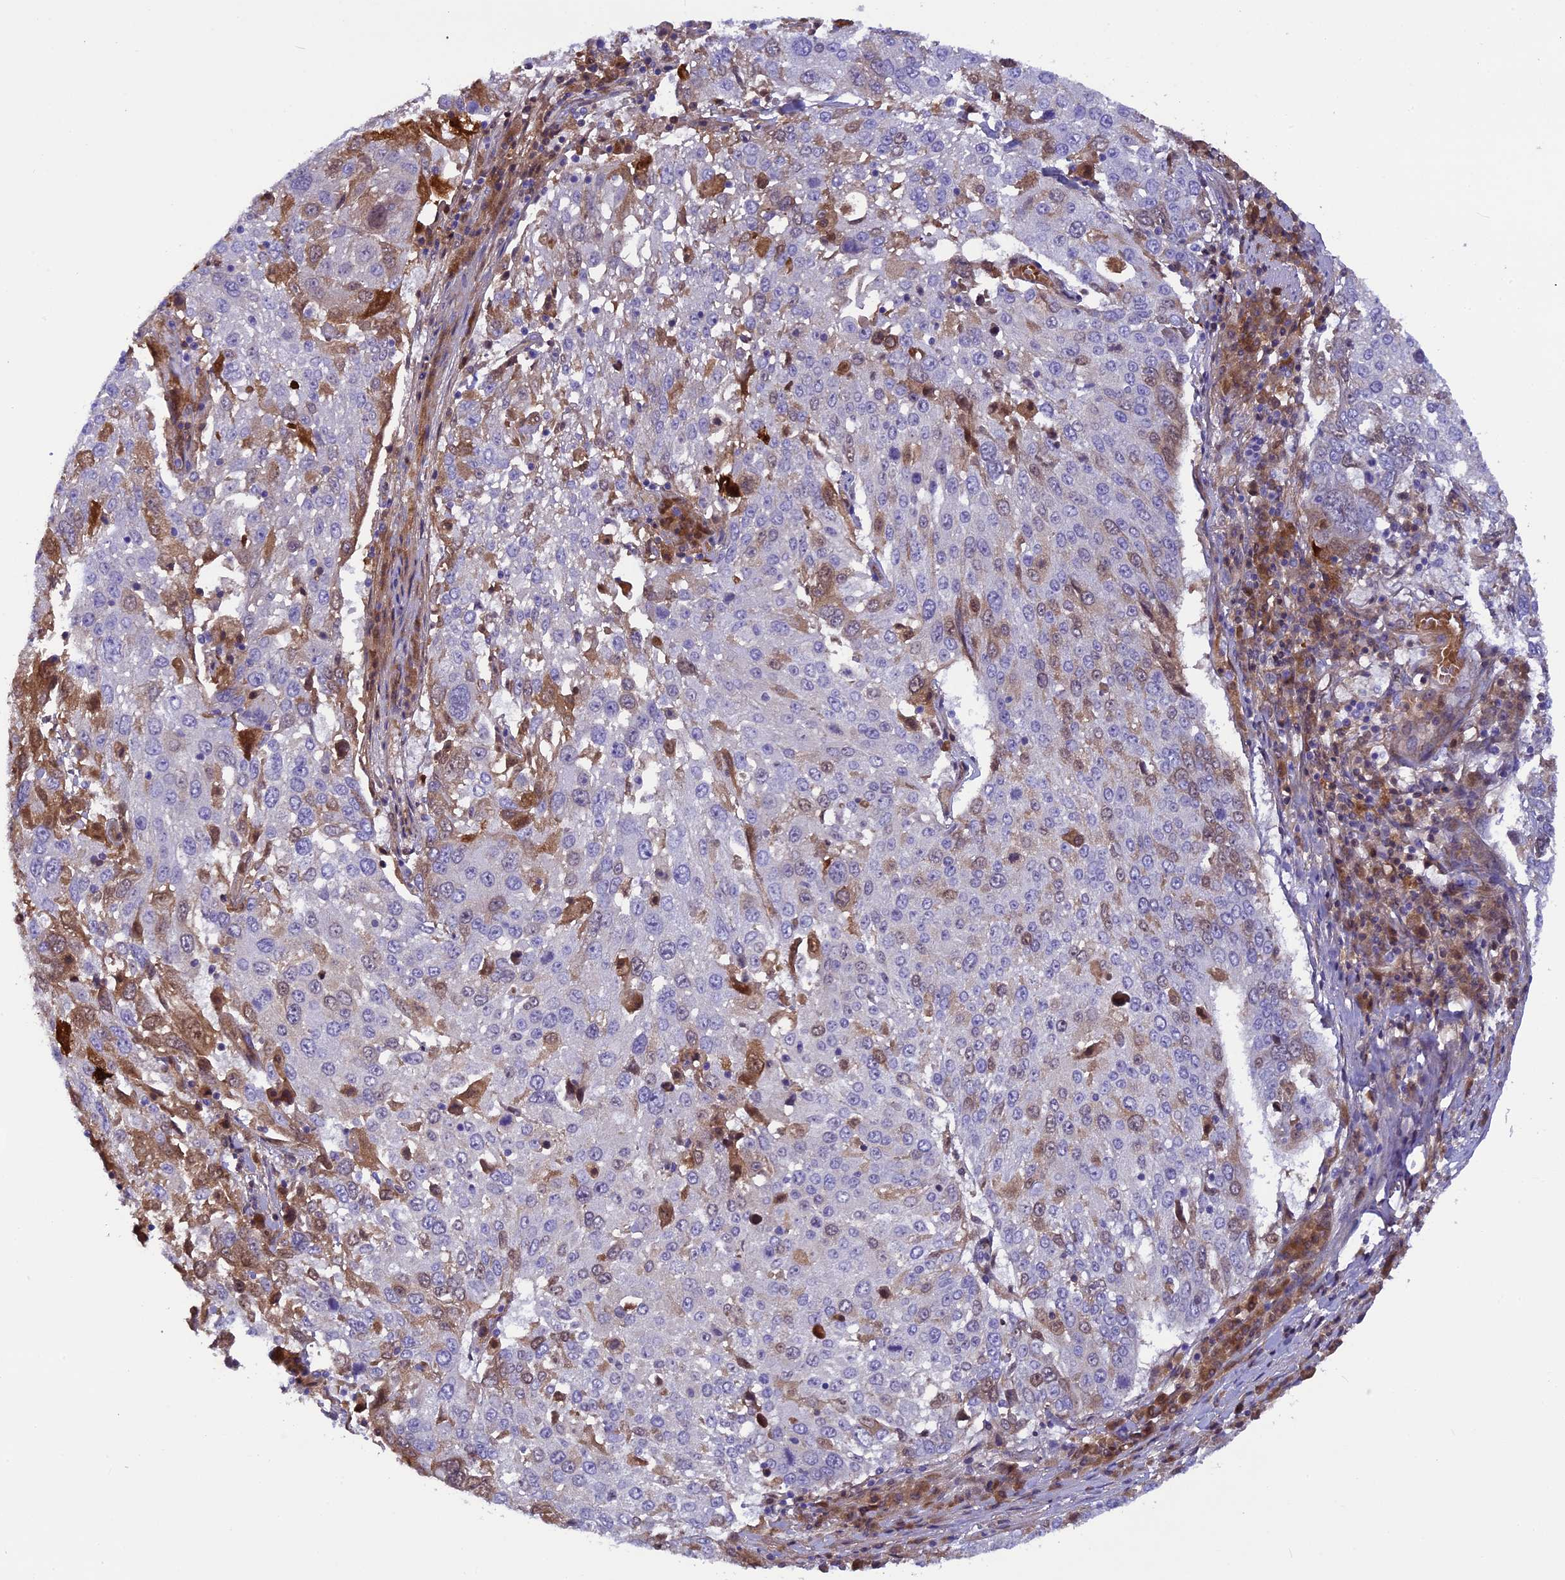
{"staining": {"intensity": "moderate", "quantity": "<25%", "location": "cytoplasmic/membranous"}, "tissue": "lung cancer", "cell_type": "Tumor cells", "image_type": "cancer", "snomed": [{"axis": "morphology", "description": "Squamous cell carcinoma, NOS"}, {"axis": "topography", "description": "Lung"}], "caption": "Immunohistochemical staining of lung cancer (squamous cell carcinoma) shows moderate cytoplasmic/membranous protein expression in approximately <25% of tumor cells.", "gene": "LOXL1", "patient": {"sex": "male", "age": 65}}